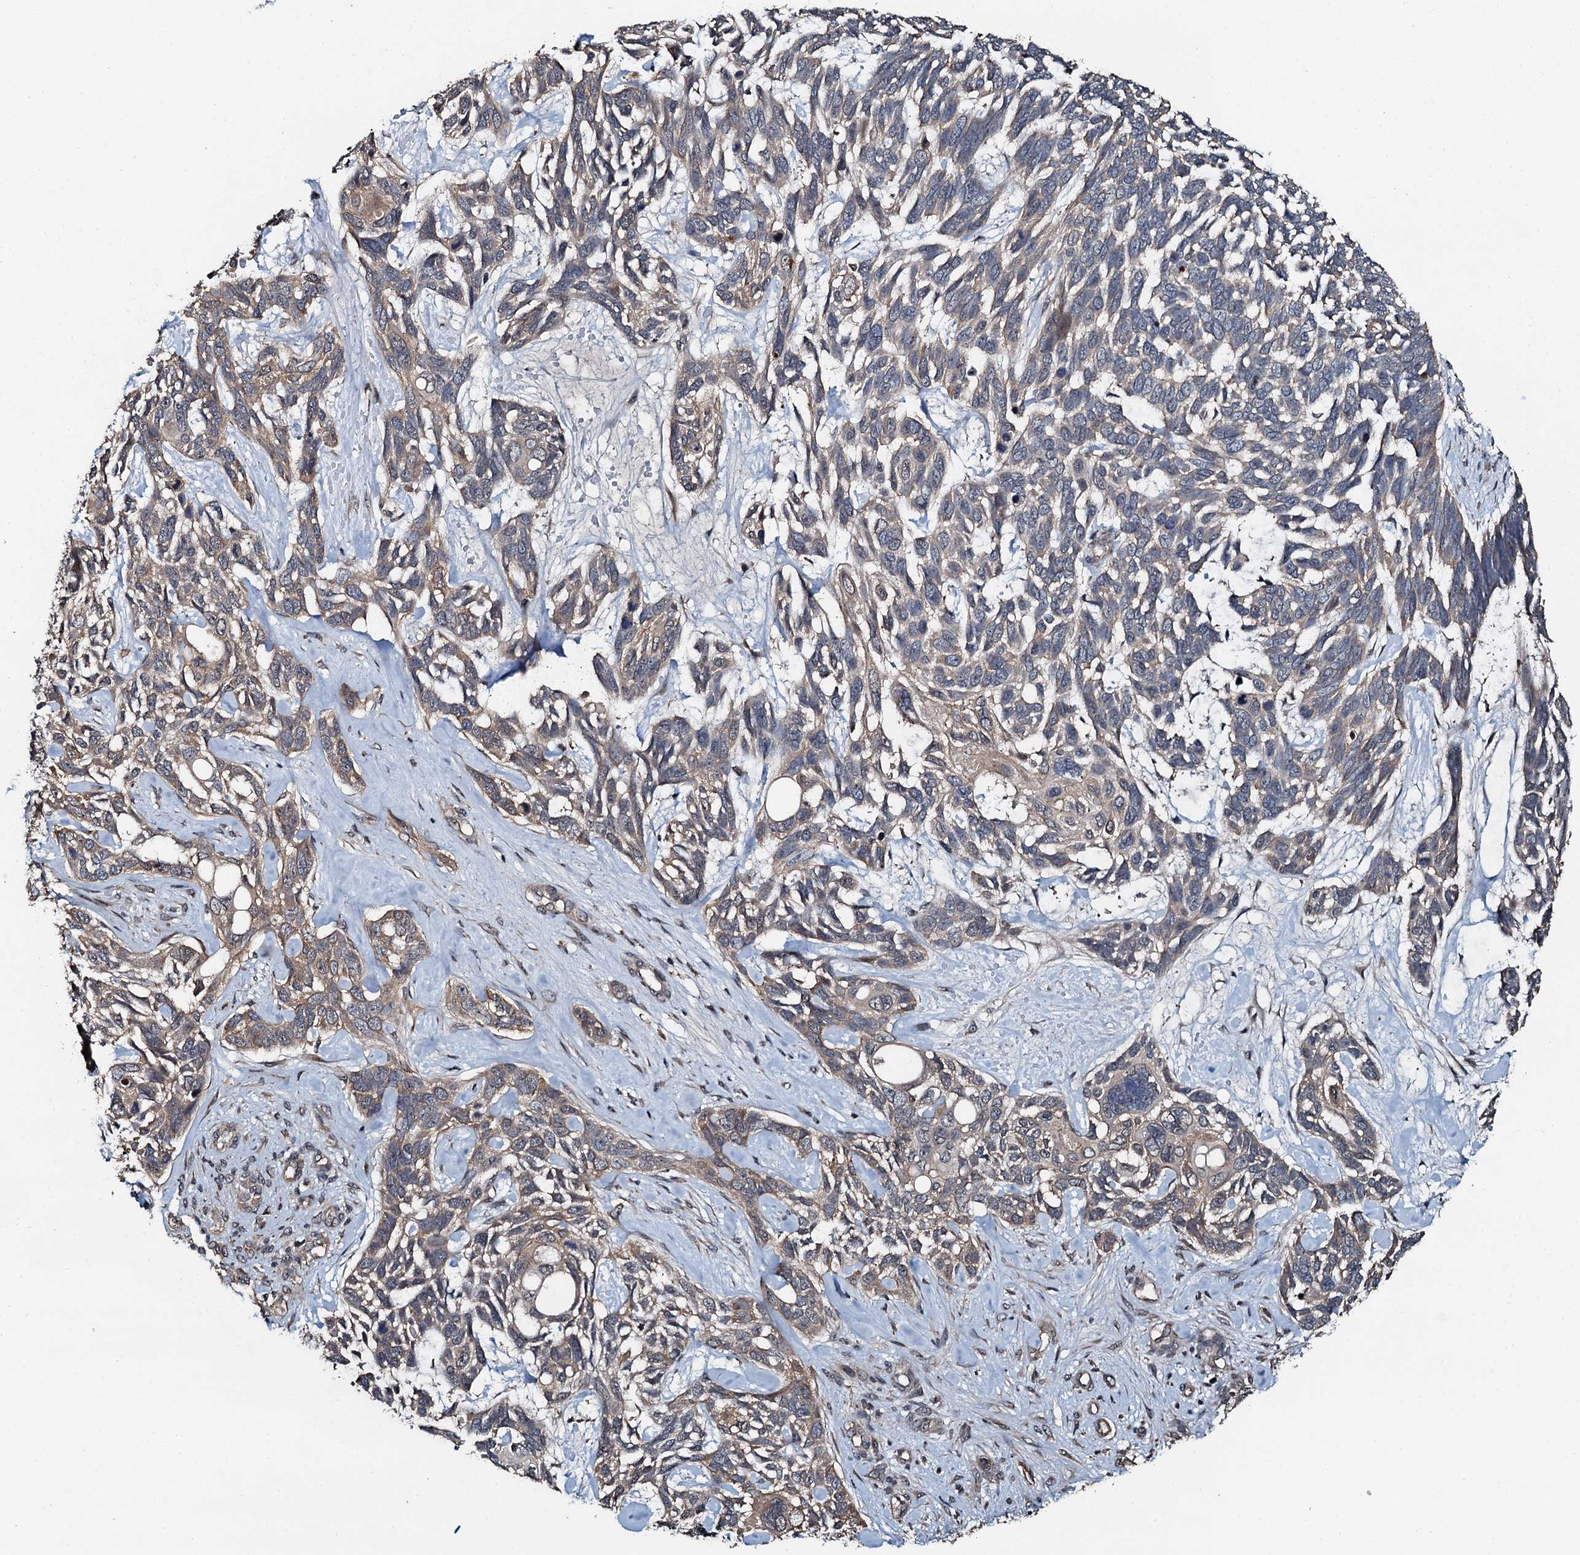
{"staining": {"intensity": "weak", "quantity": ">75%", "location": "cytoplasmic/membranous"}, "tissue": "skin cancer", "cell_type": "Tumor cells", "image_type": "cancer", "snomed": [{"axis": "morphology", "description": "Basal cell carcinoma"}, {"axis": "topography", "description": "Skin"}], "caption": "The photomicrograph displays immunohistochemical staining of basal cell carcinoma (skin). There is weak cytoplasmic/membranous staining is present in approximately >75% of tumor cells.", "gene": "FLYWCH1", "patient": {"sex": "male", "age": 88}}